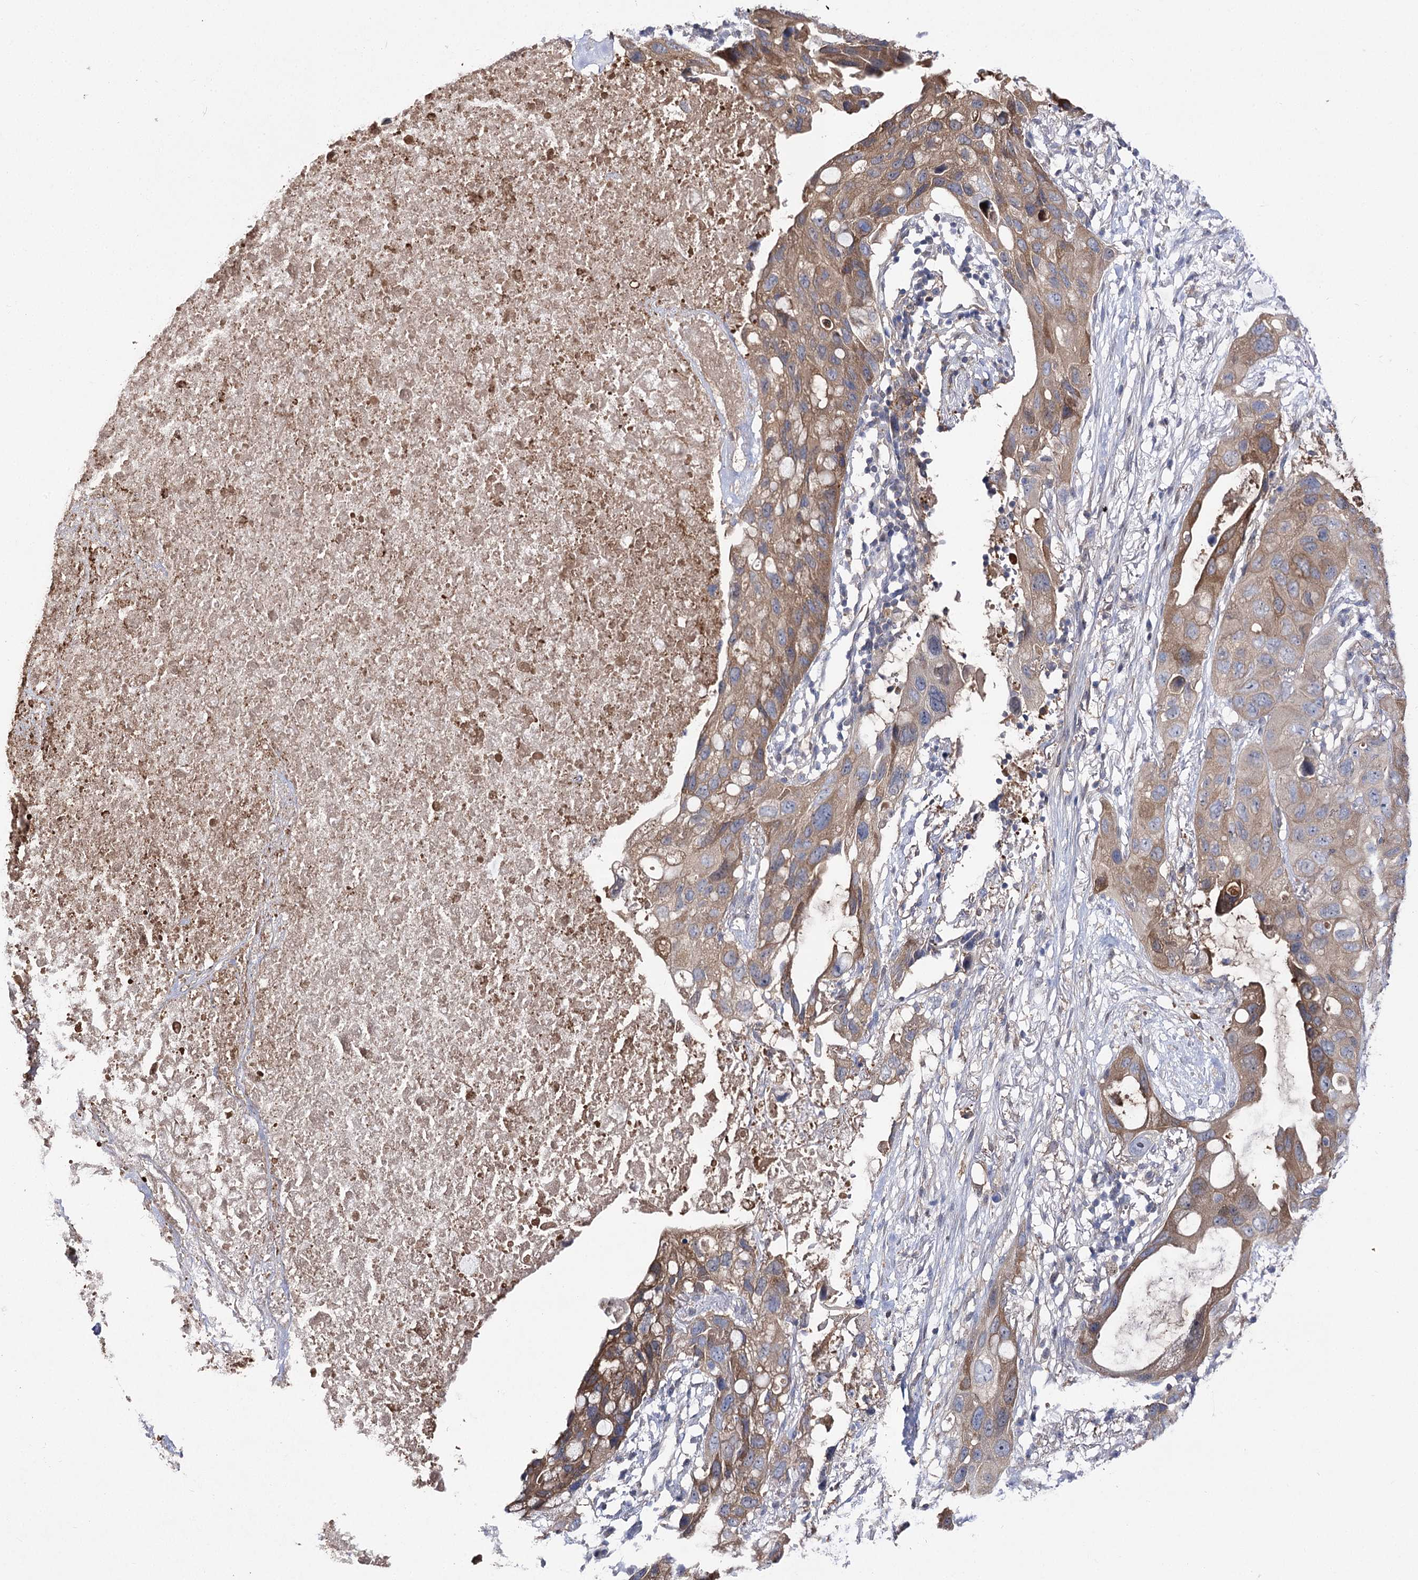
{"staining": {"intensity": "moderate", "quantity": ">75%", "location": "cytoplasmic/membranous"}, "tissue": "lung cancer", "cell_type": "Tumor cells", "image_type": "cancer", "snomed": [{"axis": "morphology", "description": "Squamous cell carcinoma, NOS"}, {"axis": "topography", "description": "Lung"}], "caption": "There is medium levels of moderate cytoplasmic/membranous staining in tumor cells of lung cancer (squamous cell carcinoma), as demonstrated by immunohistochemical staining (brown color).", "gene": "UGP2", "patient": {"sex": "female", "age": 73}}